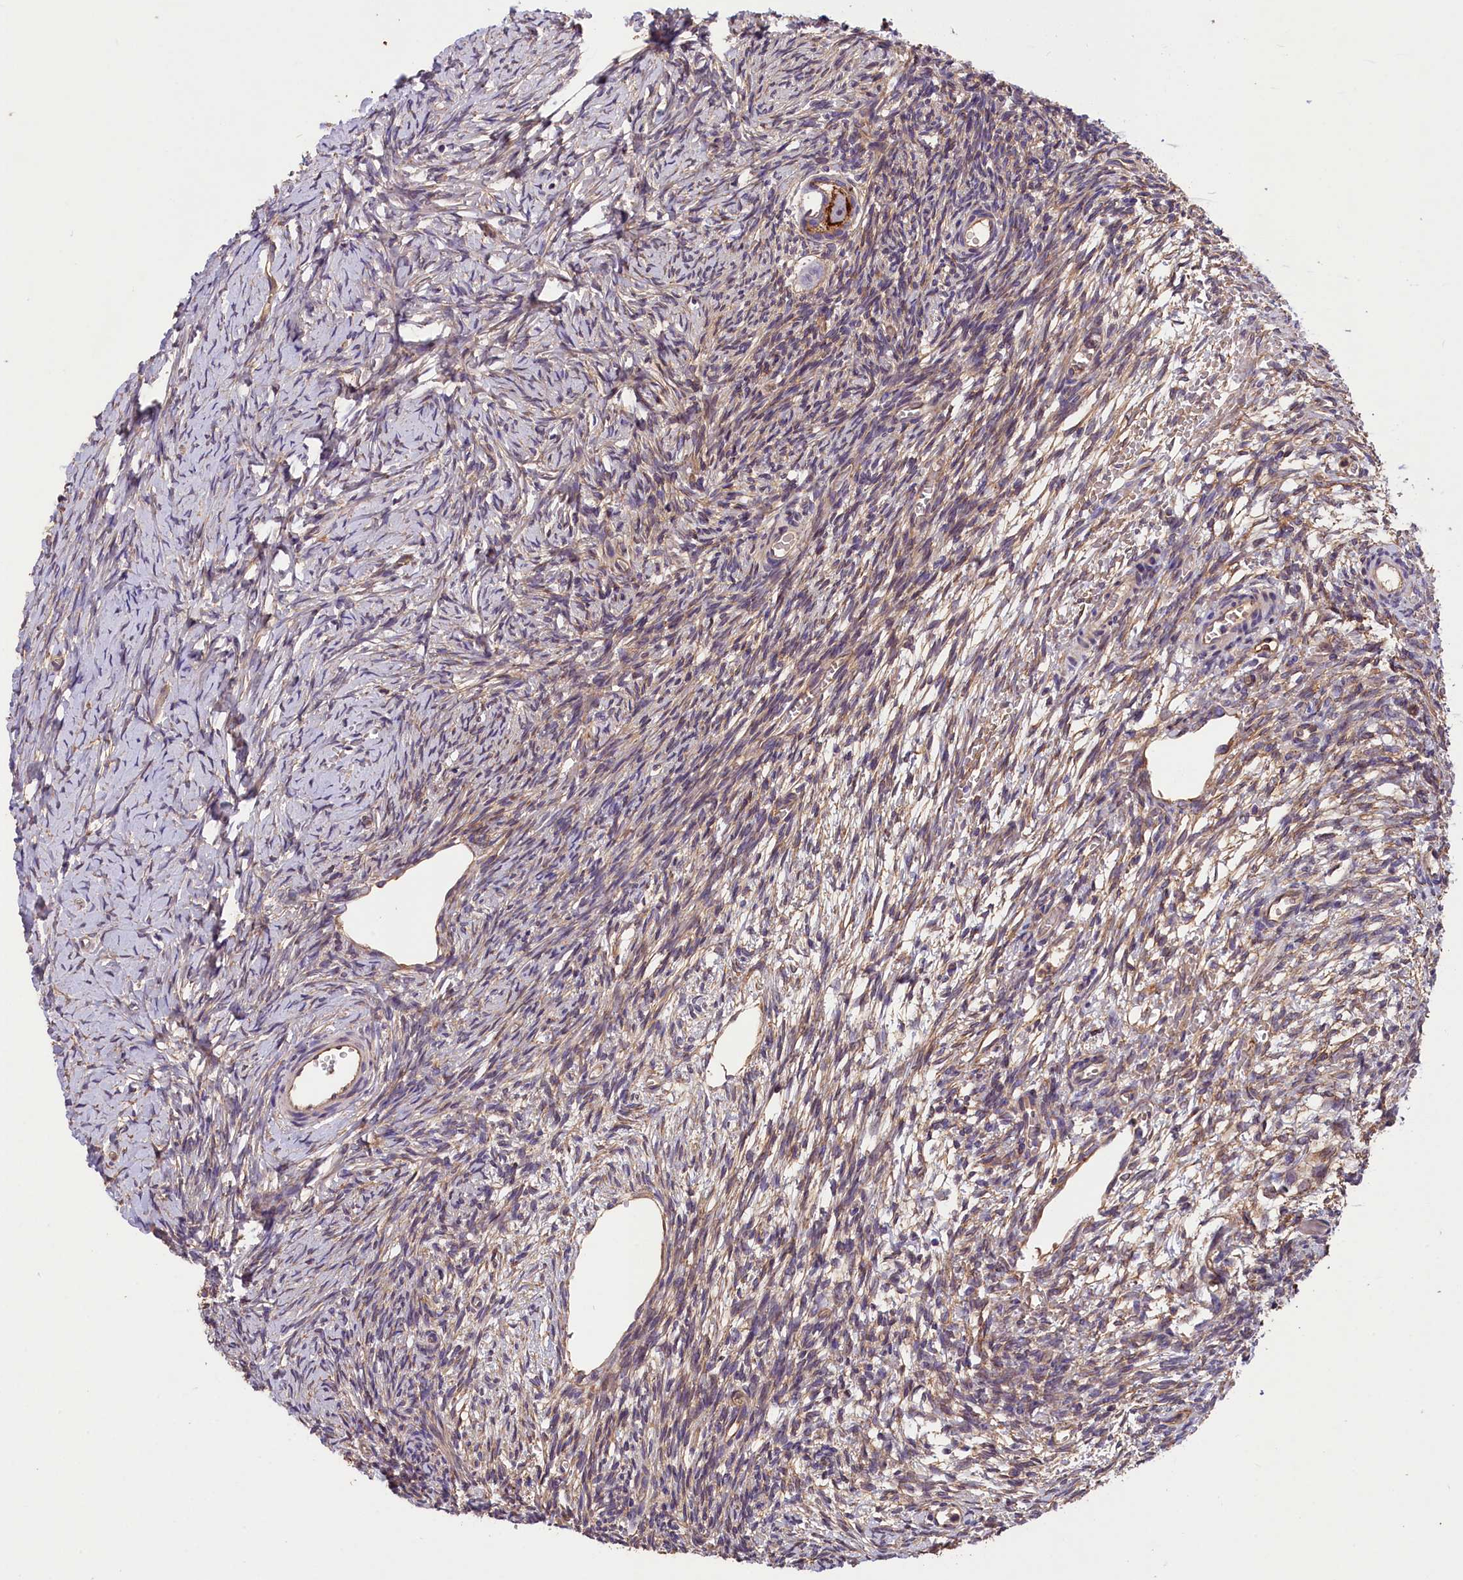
{"staining": {"intensity": "moderate", "quantity": ">75%", "location": "cytoplasmic/membranous"}, "tissue": "ovary", "cell_type": "Follicle cells", "image_type": "normal", "snomed": [{"axis": "morphology", "description": "Normal tissue, NOS"}, {"axis": "topography", "description": "Ovary"}], "caption": "Protein analysis of benign ovary reveals moderate cytoplasmic/membranous expression in approximately >75% of follicle cells. Nuclei are stained in blue.", "gene": "ERMARD", "patient": {"sex": "female", "age": 39}}